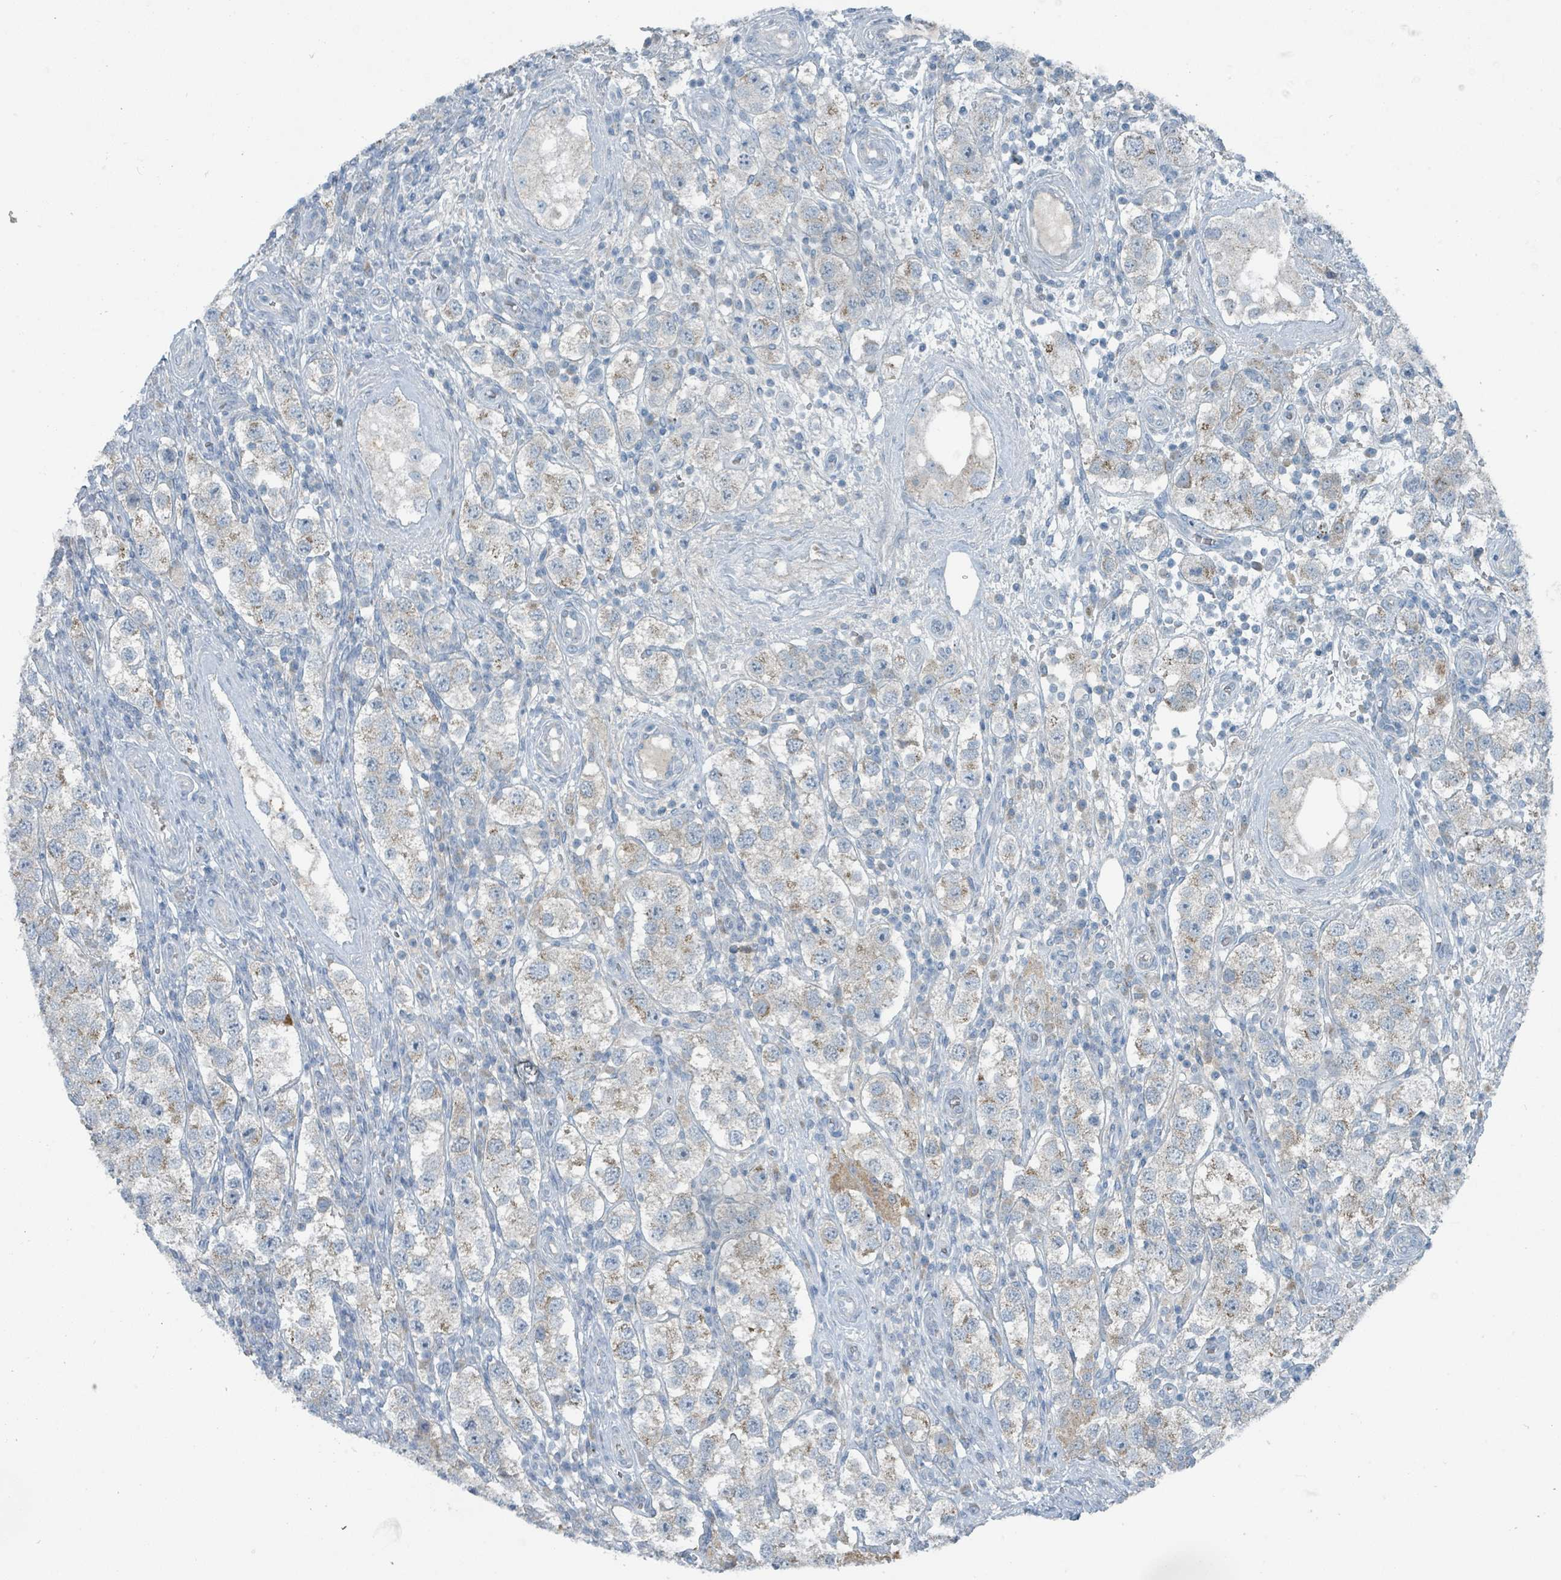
{"staining": {"intensity": "weak", "quantity": "25%-75%", "location": "cytoplasmic/membranous"}, "tissue": "testis cancer", "cell_type": "Tumor cells", "image_type": "cancer", "snomed": [{"axis": "morphology", "description": "Seminoma, NOS"}, {"axis": "topography", "description": "Testis"}], "caption": "Protein expression analysis of testis seminoma reveals weak cytoplasmic/membranous staining in about 25%-75% of tumor cells.", "gene": "RASA4", "patient": {"sex": "male", "age": 37}}